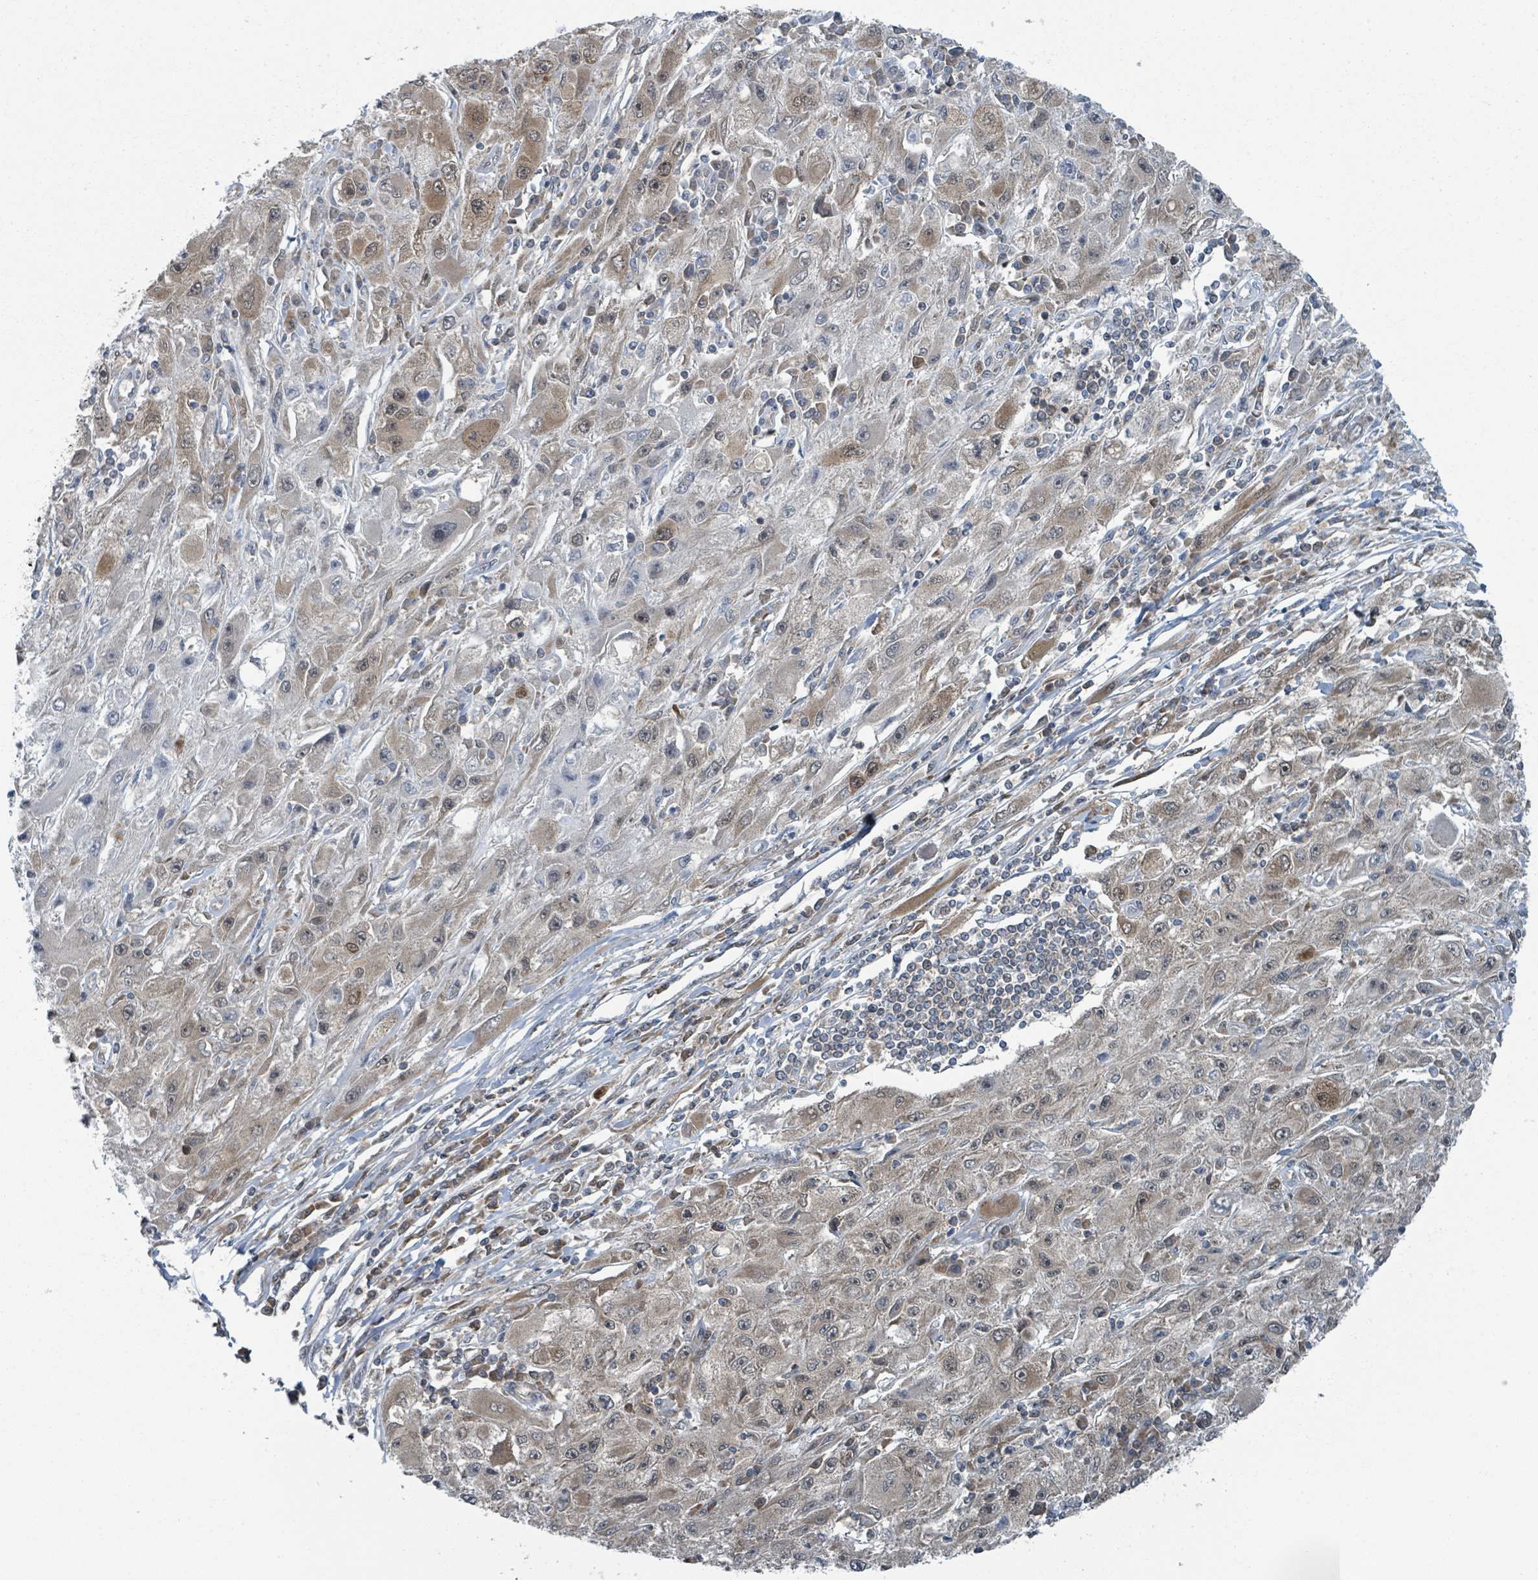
{"staining": {"intensity": "weak", "quantity": "25%-75%", "location": "cytoplasmic/membranous,nuclear"}, "tissue": "melanoma", "cell_type": "Tumor cells", "image_type": "cancer", "snomed": [{"axis": "morphology", "description": "Malignant melanoma, Metastatic site"}, {"axis": "topography", "description": "Skin"}], "caption": "Malignant melanoma (metastatic site) stained for a protein (brown) displays weak cytoplasmic/membranous and nuclear positive staining in about 25%-75% of tumor cells.", "gene": "GOLGA7", "patient": {"sex": "male", "age": 53}}